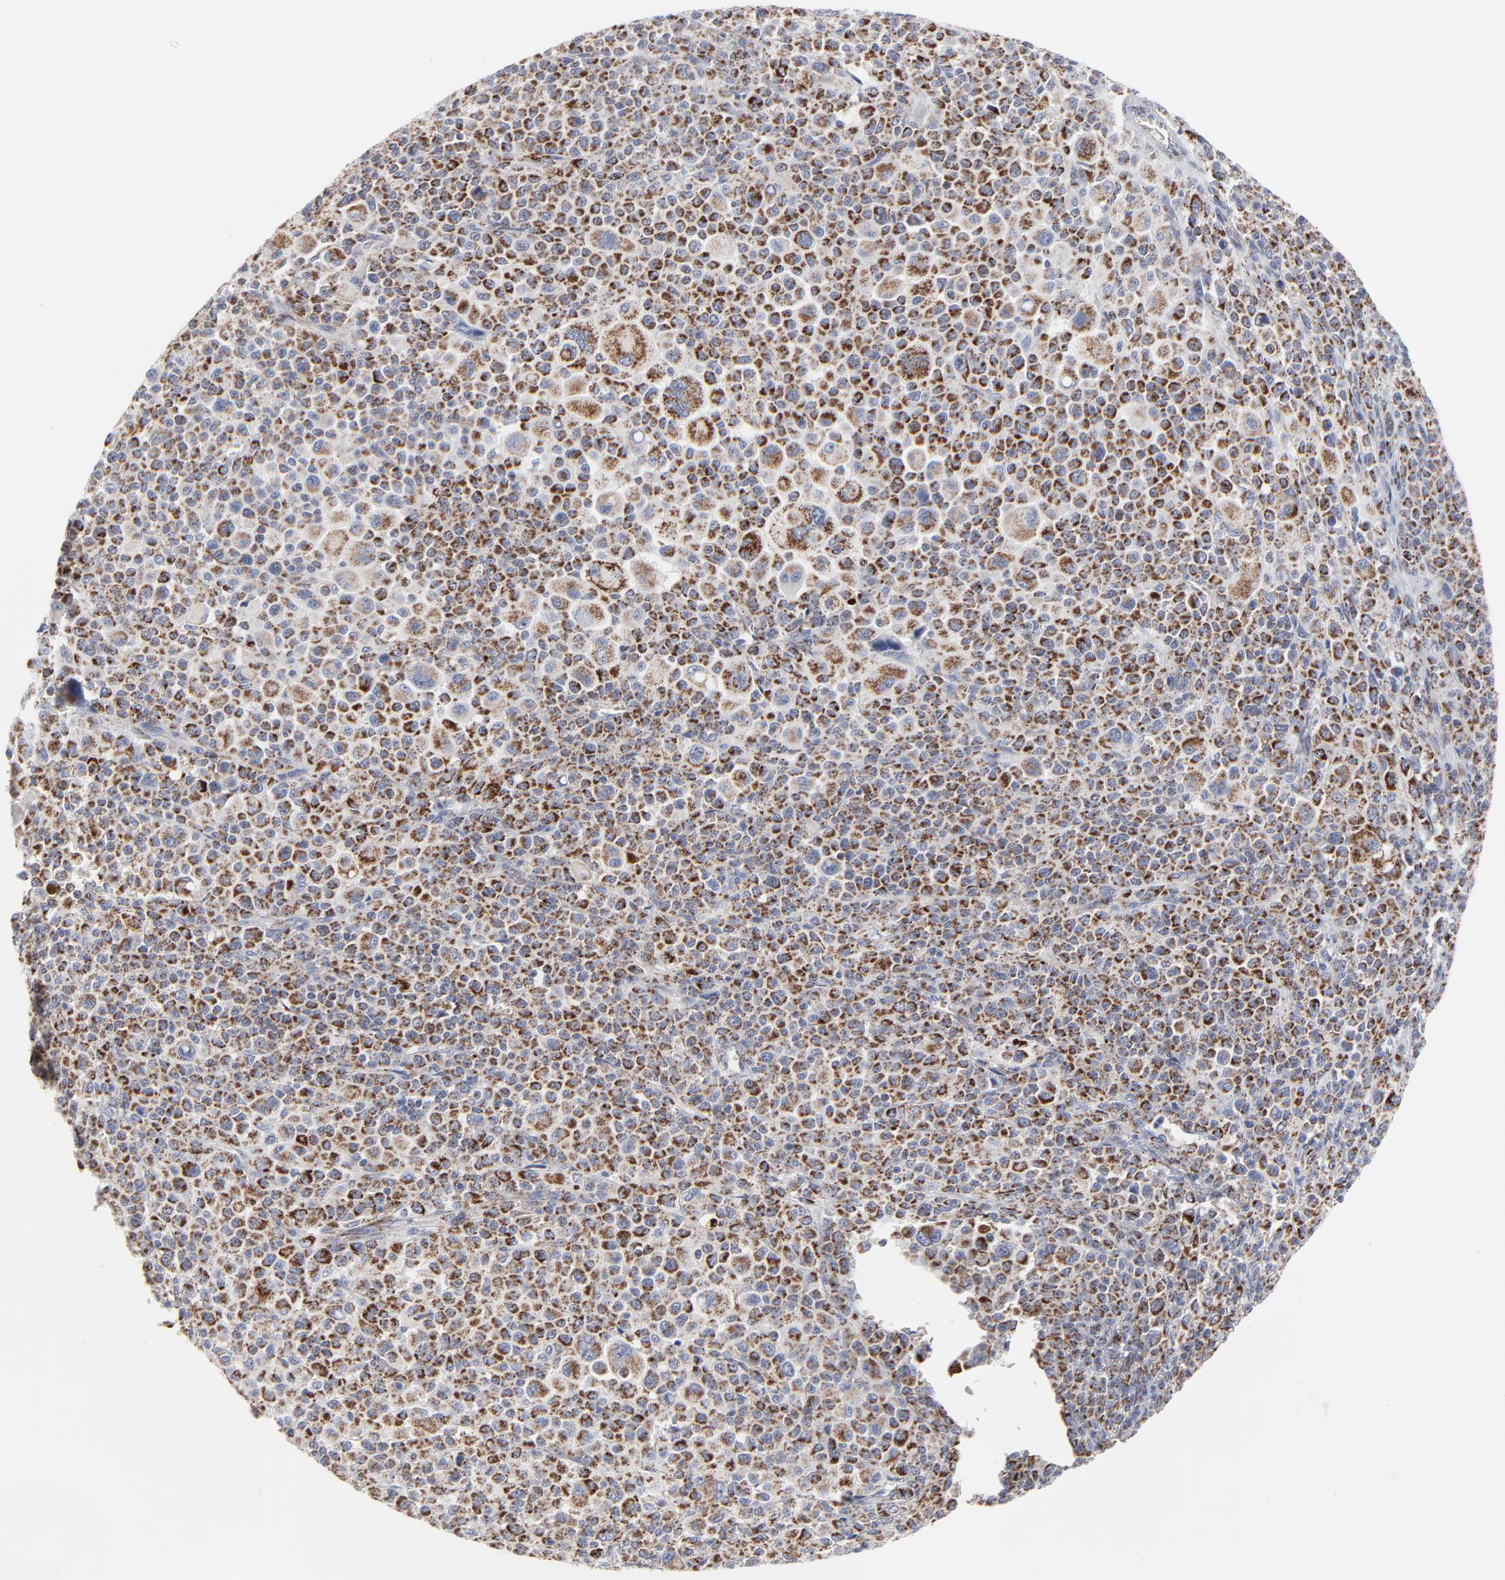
{"staining": {"intensity": "moderate", "quantity": ">75%", "location": "cytoplasmic/membranous"}, "tissue": "melanoma", "cell_type": "Tumor cells", "image_type": "cancer", "snomed": [{"axis": "morphology", "description": "Malignant melanoma, Metastatic site"}, {"axis": "topography", "description": "Skin"}], "caption": "Melanoma tissue exhibits moderate cytoplasmic/membranous expression in about >75% of tumor cells", "gene": "TXNRD2", "patient": {"sex": "female", "age": 74}}